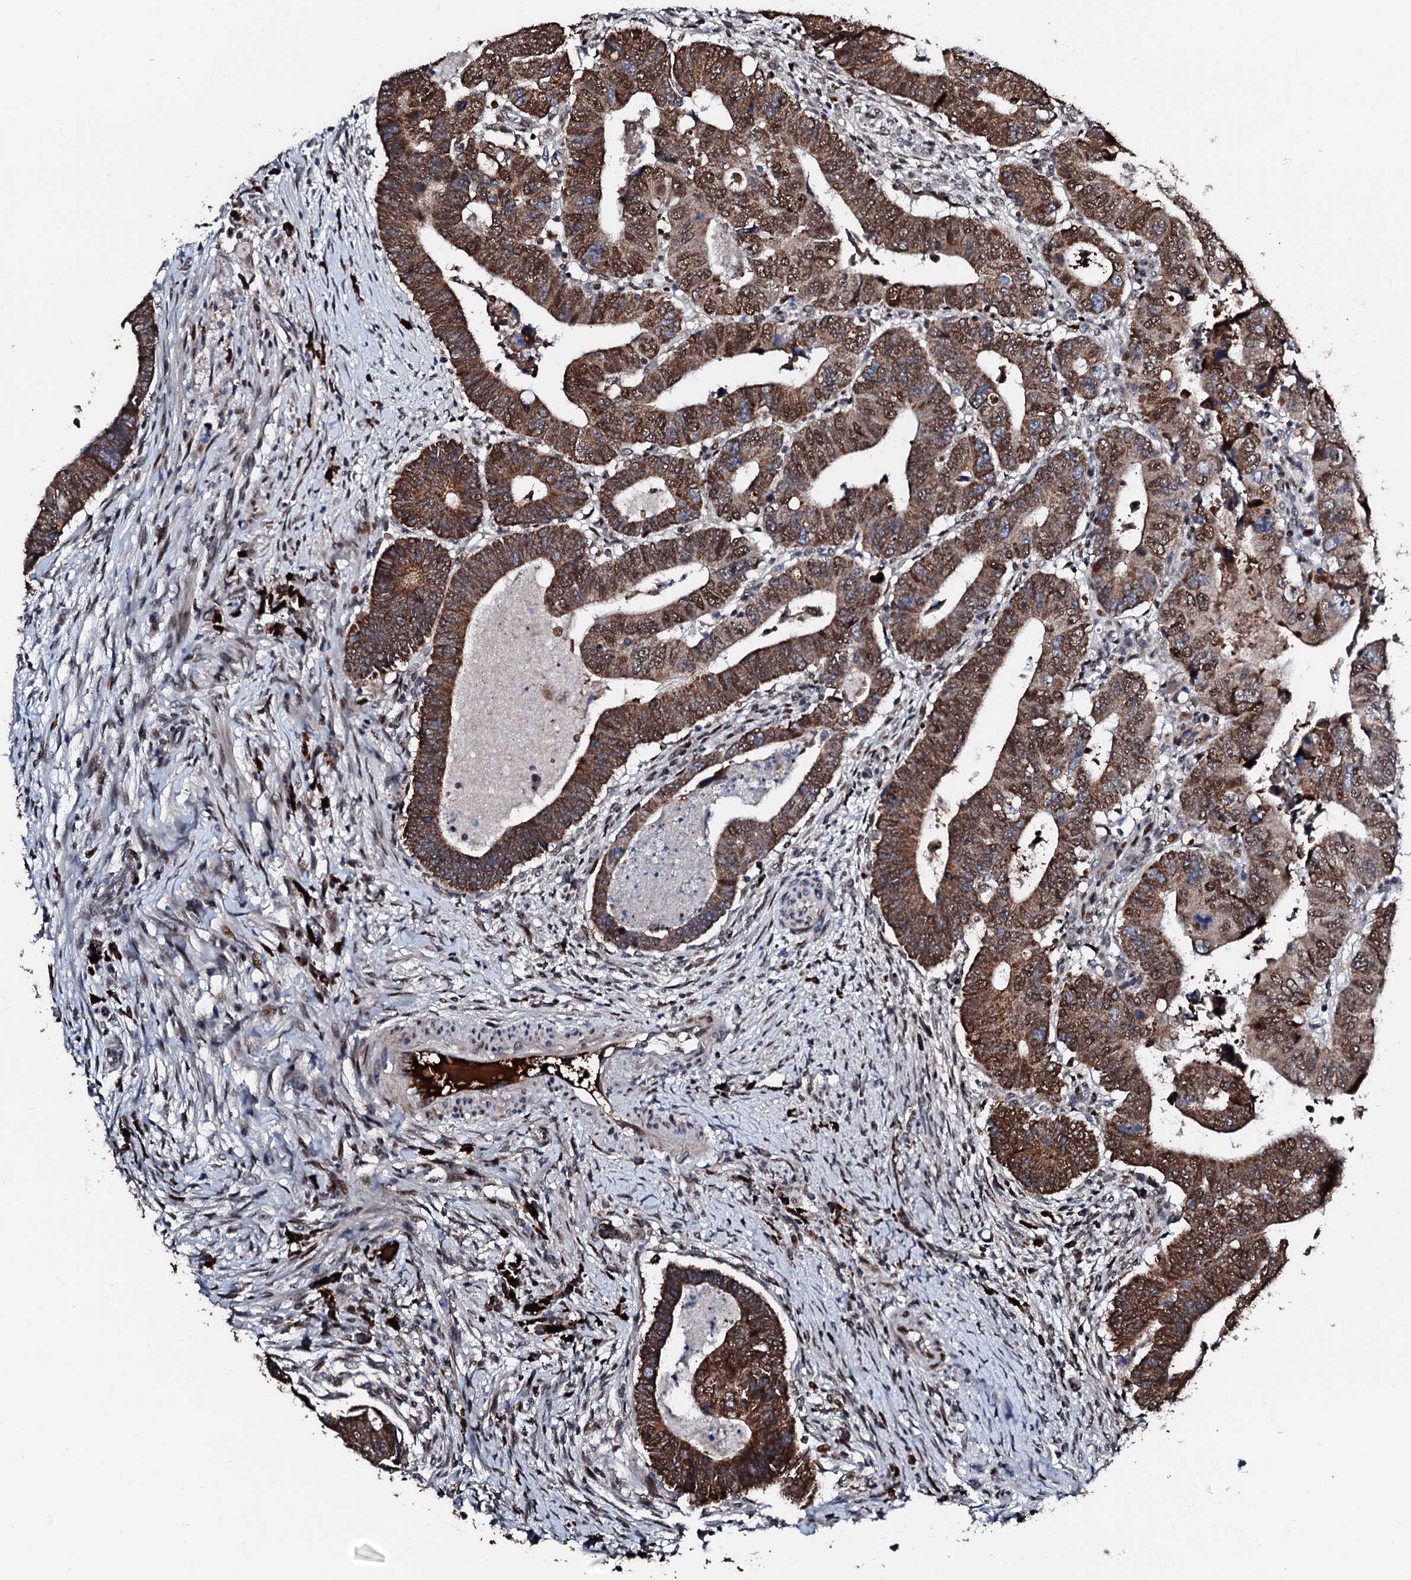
{"staining": {"intensity": "moderate", "quantity": ">75%", "location": "cytoplasmic/membranous,nuclear"}, "tissue": "colorectal cancer", "cell_type": "Tumor cells", "image_type": "cancer", "snomed": [{"axis": "morphology", "description": "Normal tissue, NOS"}, {"axis": "morphology", "description": "Adenocarcinoma, NOS"}, {"axis": "topography", "description": "Rectum"}], "caption": "Colorectal cancer stained with a brown dye exhibits moderate cytoplasmic/membranous and nuclear positive expression in approximately >75% of tumor cells.", "gene": "KIF18A", "patient": {"sex": "female", "age": 65}}